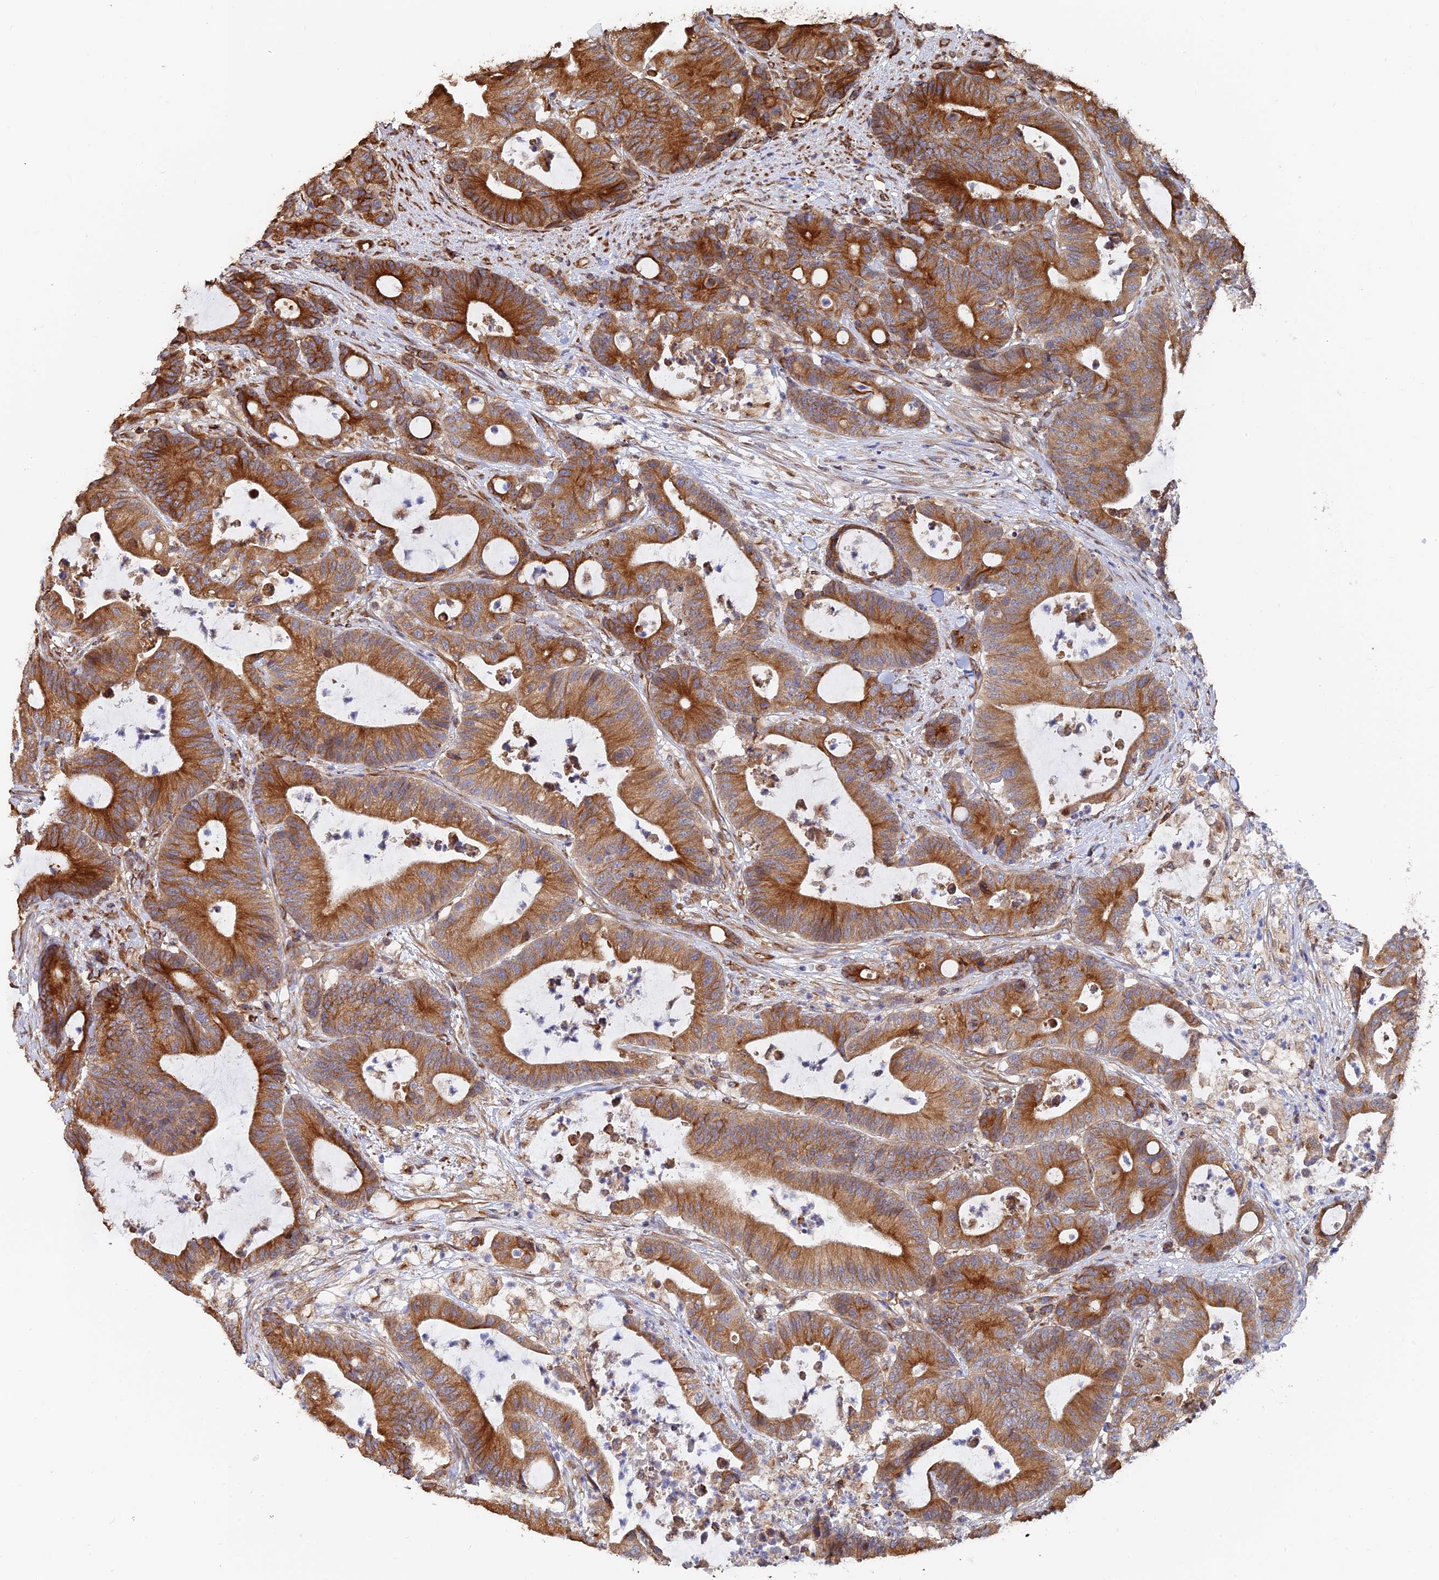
{"staining": {"intensity": "strong", "quantity": ">75%", "location": "cytoplasmic/membranous"}, "tissue": "colorectal cancer", "cell_type": "Tumor cells", "image_type": "cancer", "snomed": [{"axis": "morphology", "description": "Adenocarcinoma, NOS"}, {"axis": "topography", "description": "Colon"}], "caption": "A high-resolution photomicrograph shows immunohistochemistry staining of adenocarcinoma (colorectal), which shows strong cytoplasmic/membranous staining in approximately >75% of tumor cells. (DAB (3,3'-diaminobenzidine) IHC, brown staining for protein, blue staining for nuclei).", "gene": "WBP11", "patient": {"sex": "female", "age": 84}}